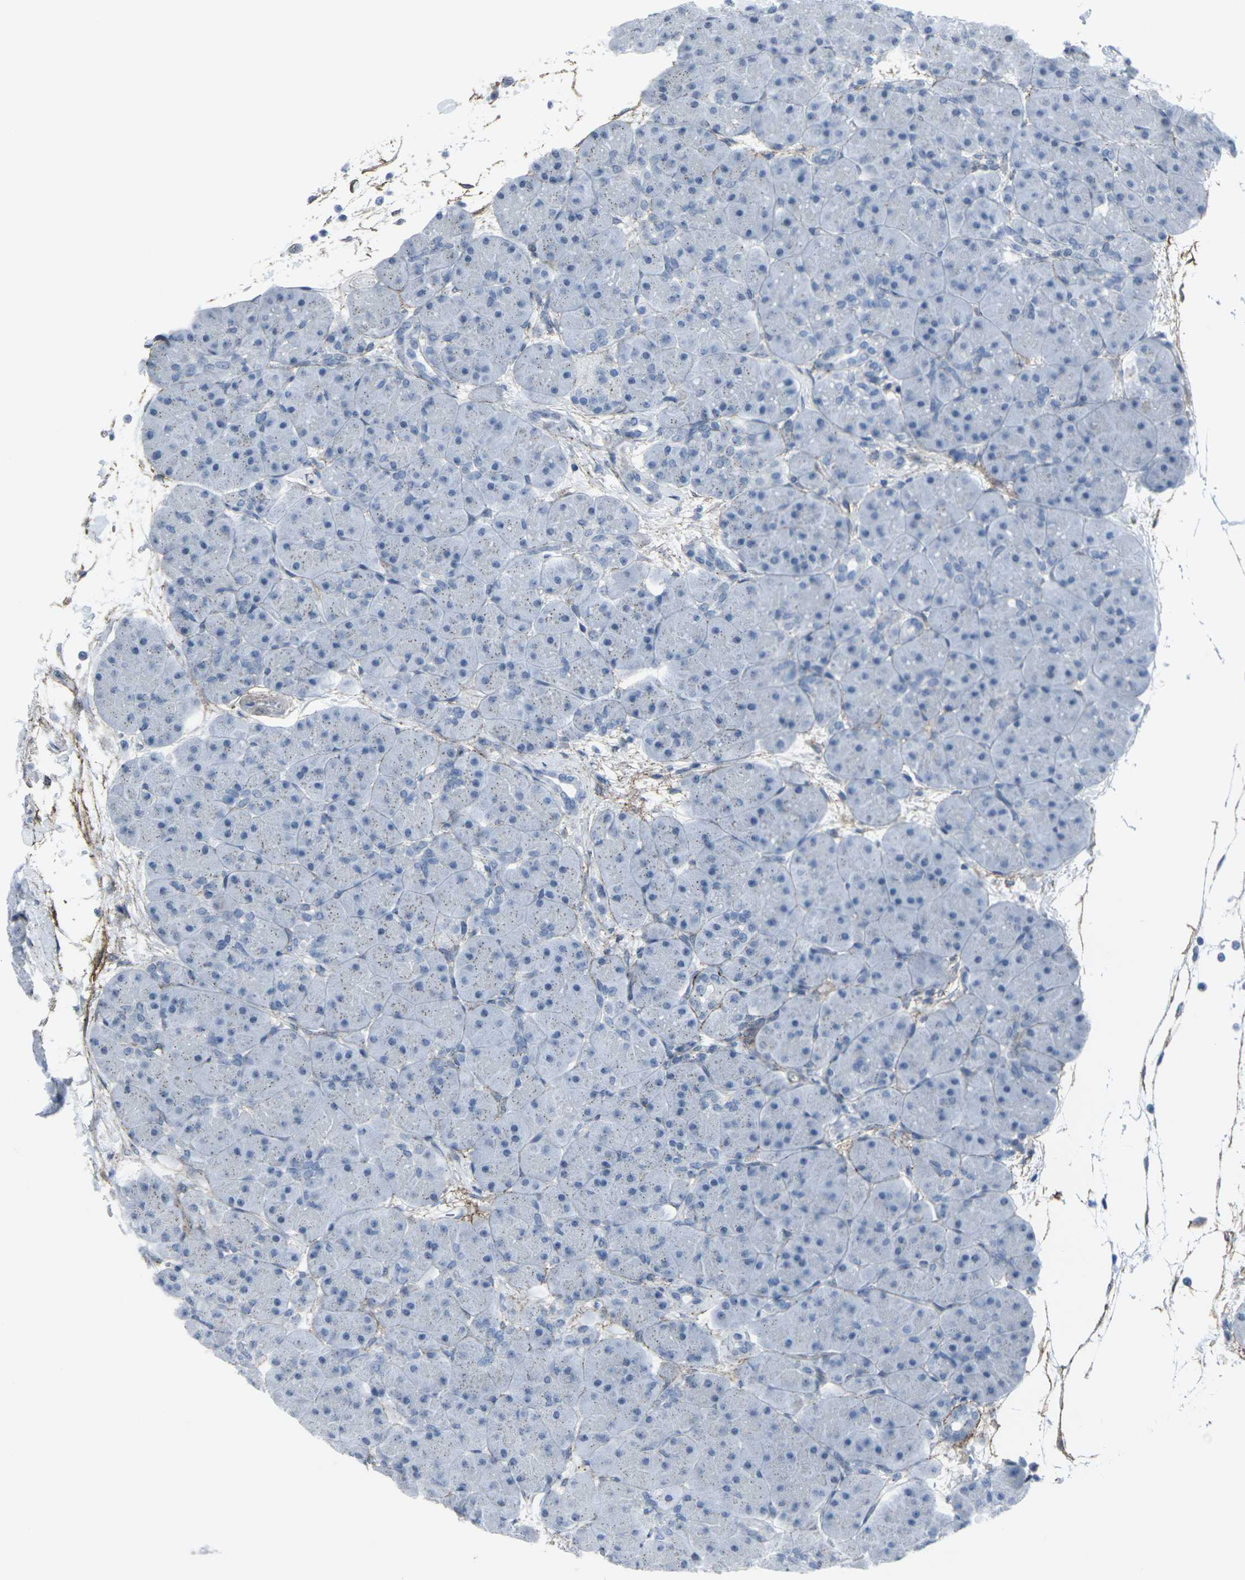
{"staining": {"intensity": "negative", "quantity": "none", "location": "none"}, "tissue": "pancreas", "cell_type": "Exocrine glandular cells", "image_type": "normal", "snomed": [{"axis": "morphology", "description": "Normal tissue, NOS"}, {"axis": "topography", "description": "Pancreas"}], "caption": "DAB immunohistochemical staining of benign pancreas exhibits no significant staining in exocrine glandular cells.", "gene": "CDH11", "patient": {"sex": "male", "age": 66}}